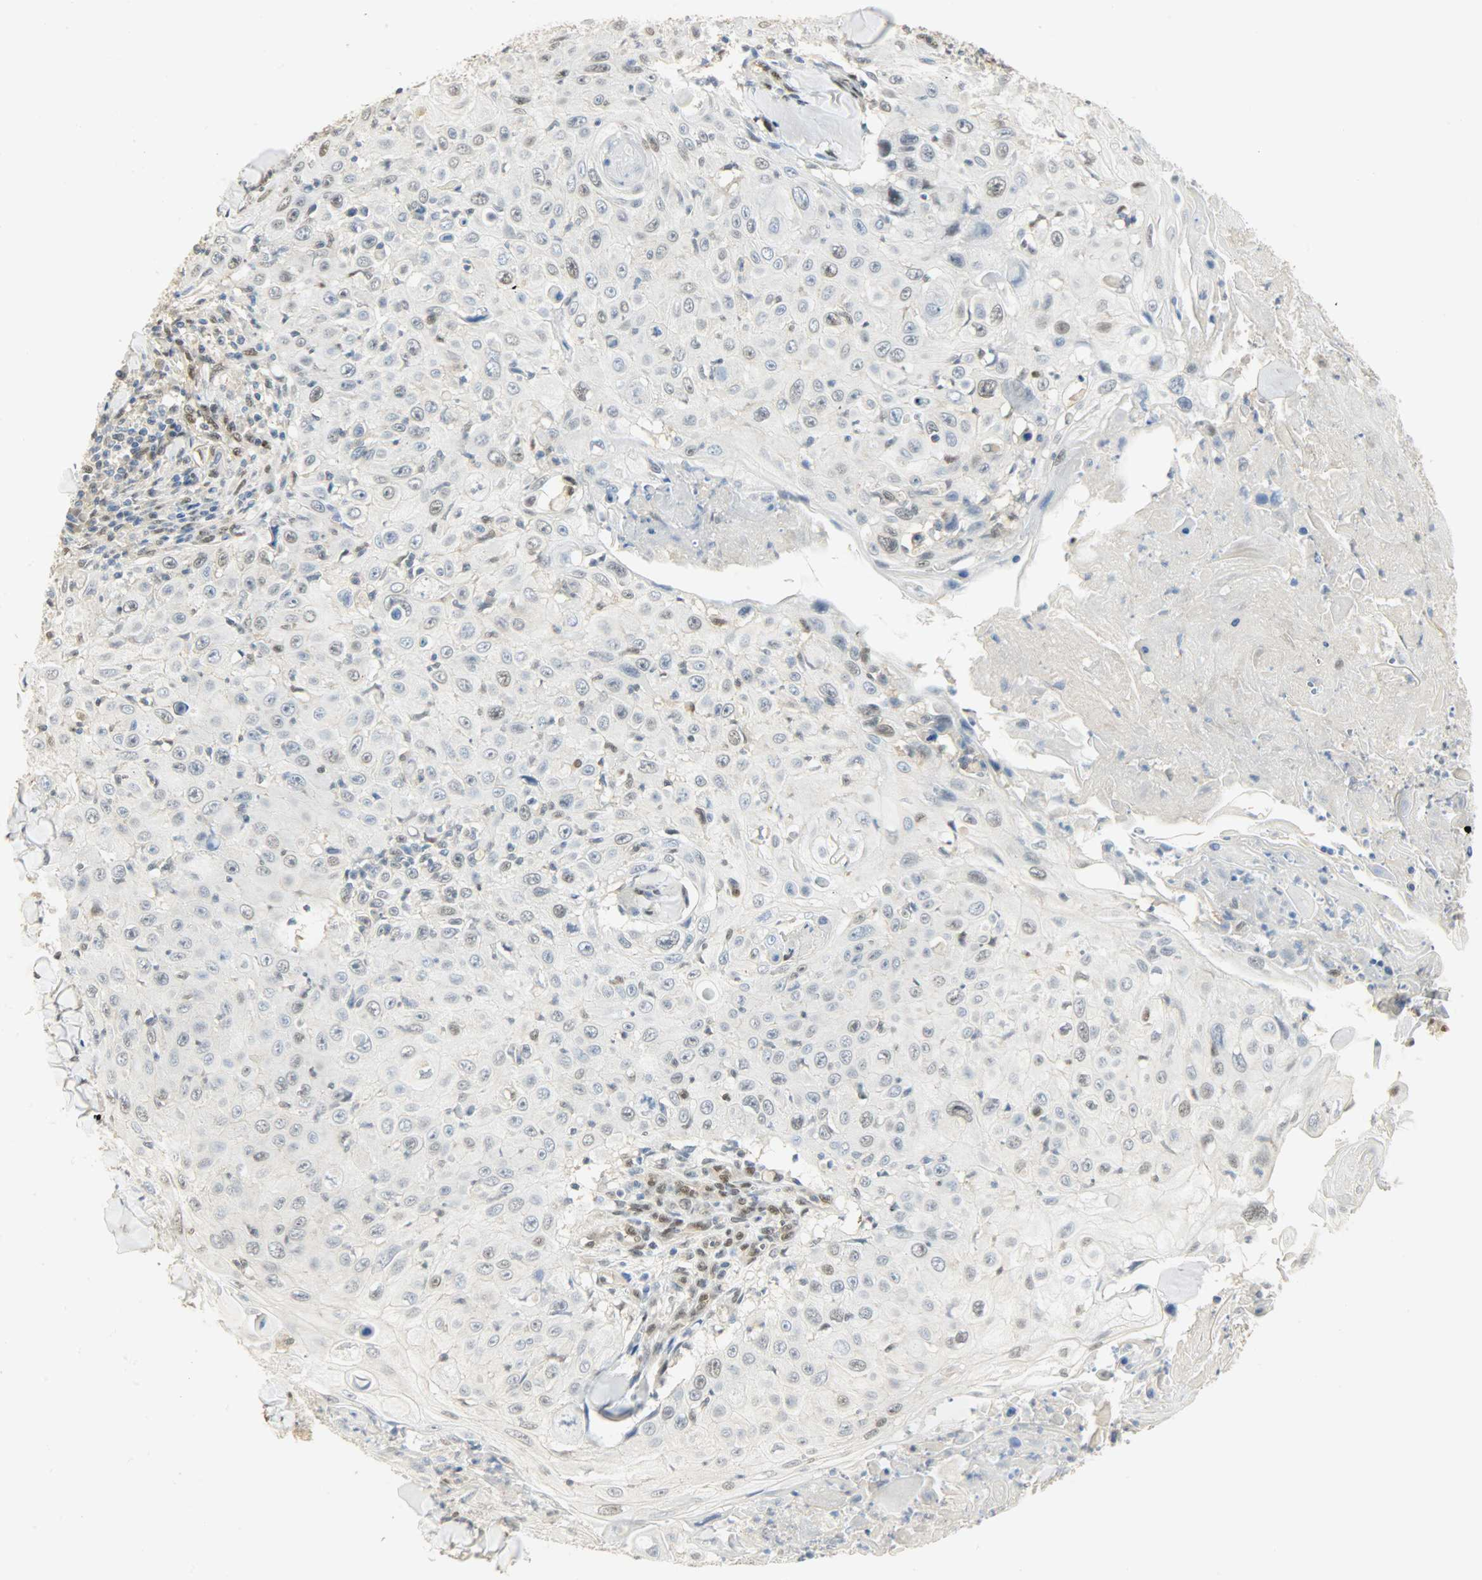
{"staining": {"intensity": "moderate", "quantity": "<25%", "location": "nuclear"}, "tissue": "skin cancer", "cell_type": "Tumor cells", "image_type": "cancer", "snomed": [{"axis": "morphology", "description": "Squamous cell carcinoma, NOS"}, {"axis": "topography", "description": "Skin"}], "caption": "There is low levels of moderate nuclear staining in tumor cells of skin squamous cell carcinoma, as demonstrated by immunohistochemical staining (brown color).", "gene": "NPEPL1", "patient": {"sex": "male", "age": 86}}